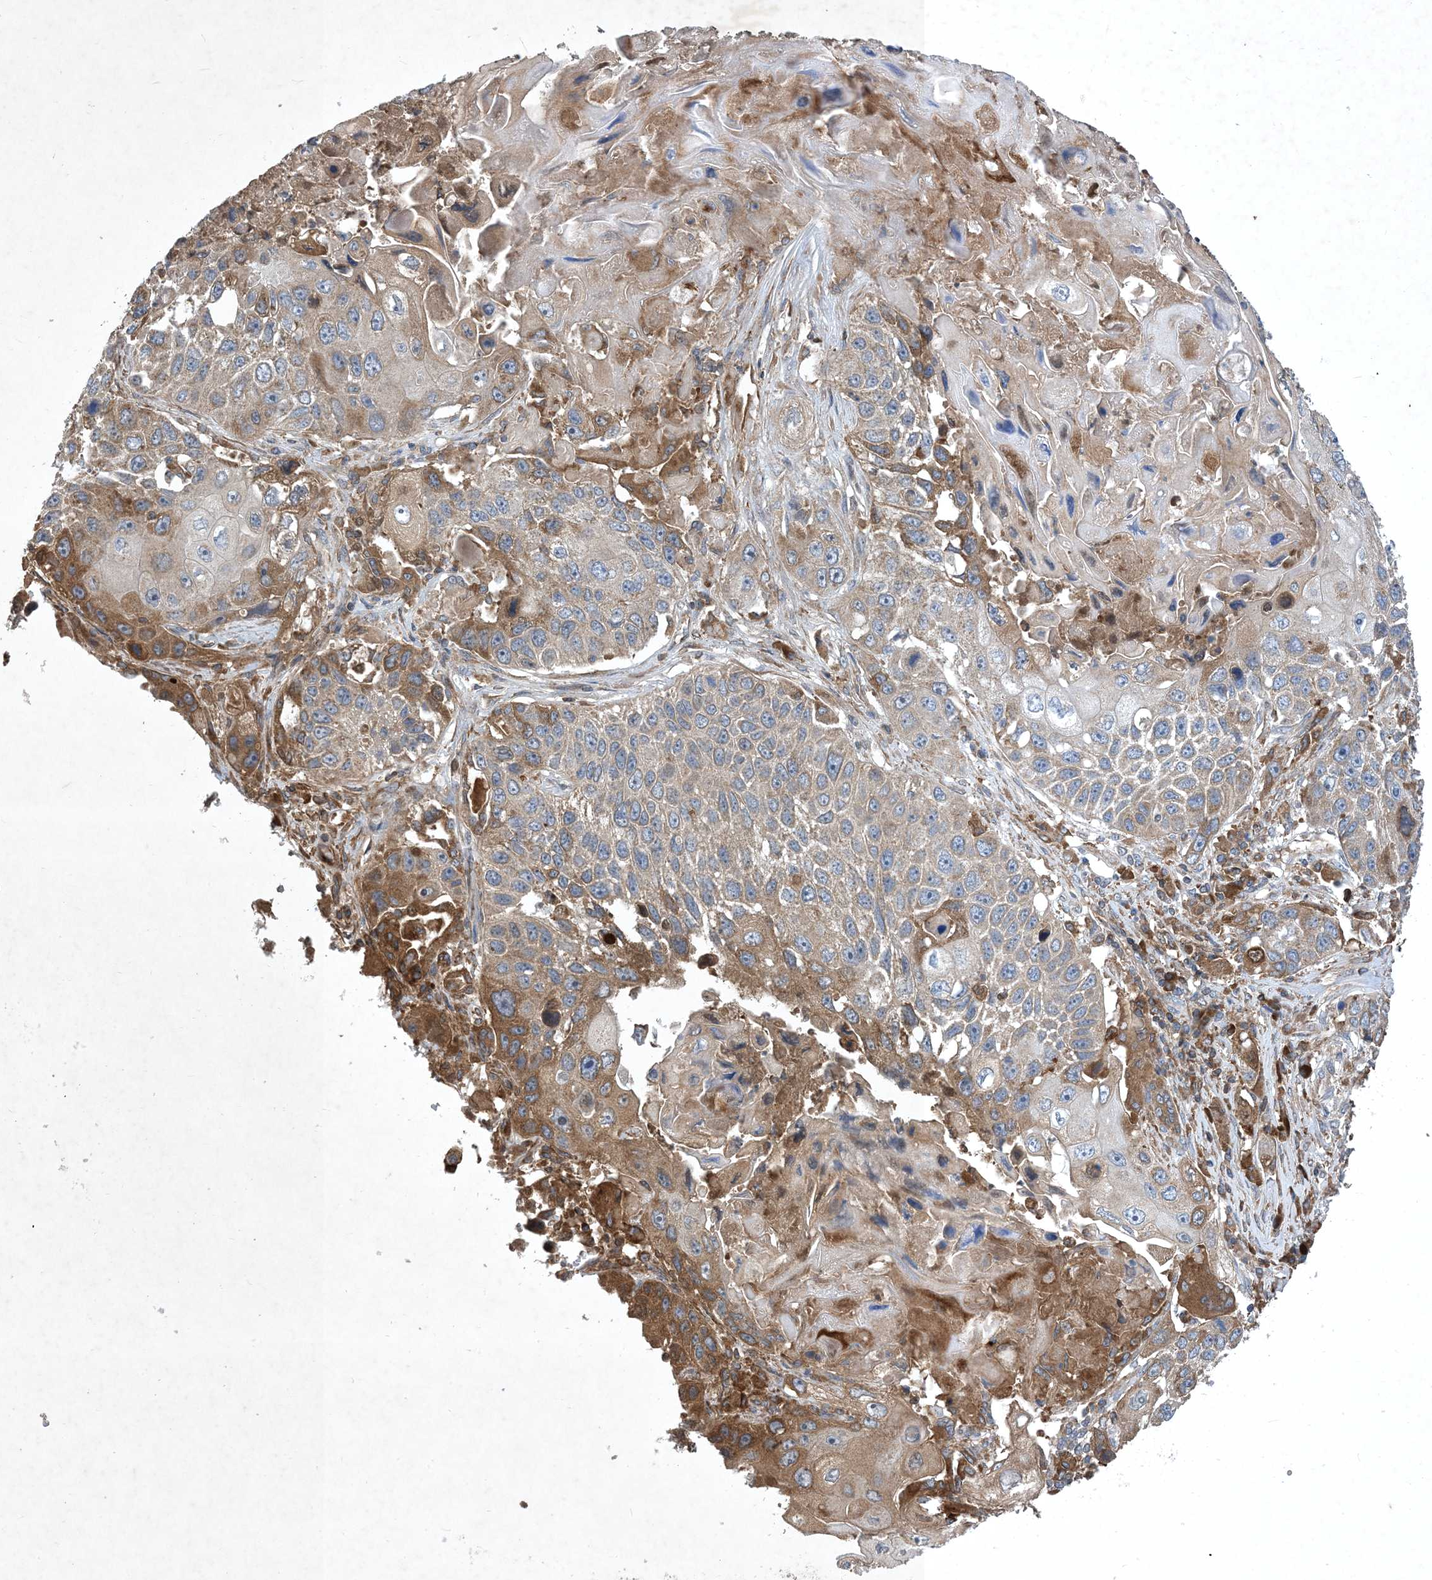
{"staining": {"intensity": "moderate", "quantity": "<25%", "location": "cytoplasmic/membranous"}, "tissue": "lung cancer", "cell_type": "Tumor cells", "image_type": "cancer", "snomed": [{"axis": "morphology", "description": "Squamous cell carcinoma, NOS"}, {"axis": "topography", "description": "Lung"}], "caption": "Immunohistochemistry (IHC) of lung cancer (squamous cell carcinoma) displays low levels of moderate cytoplasmic/membranous expression in about <25% of tumor cells.", "gene": "STK19", "patient": {"sex": "male", "age": 61}}